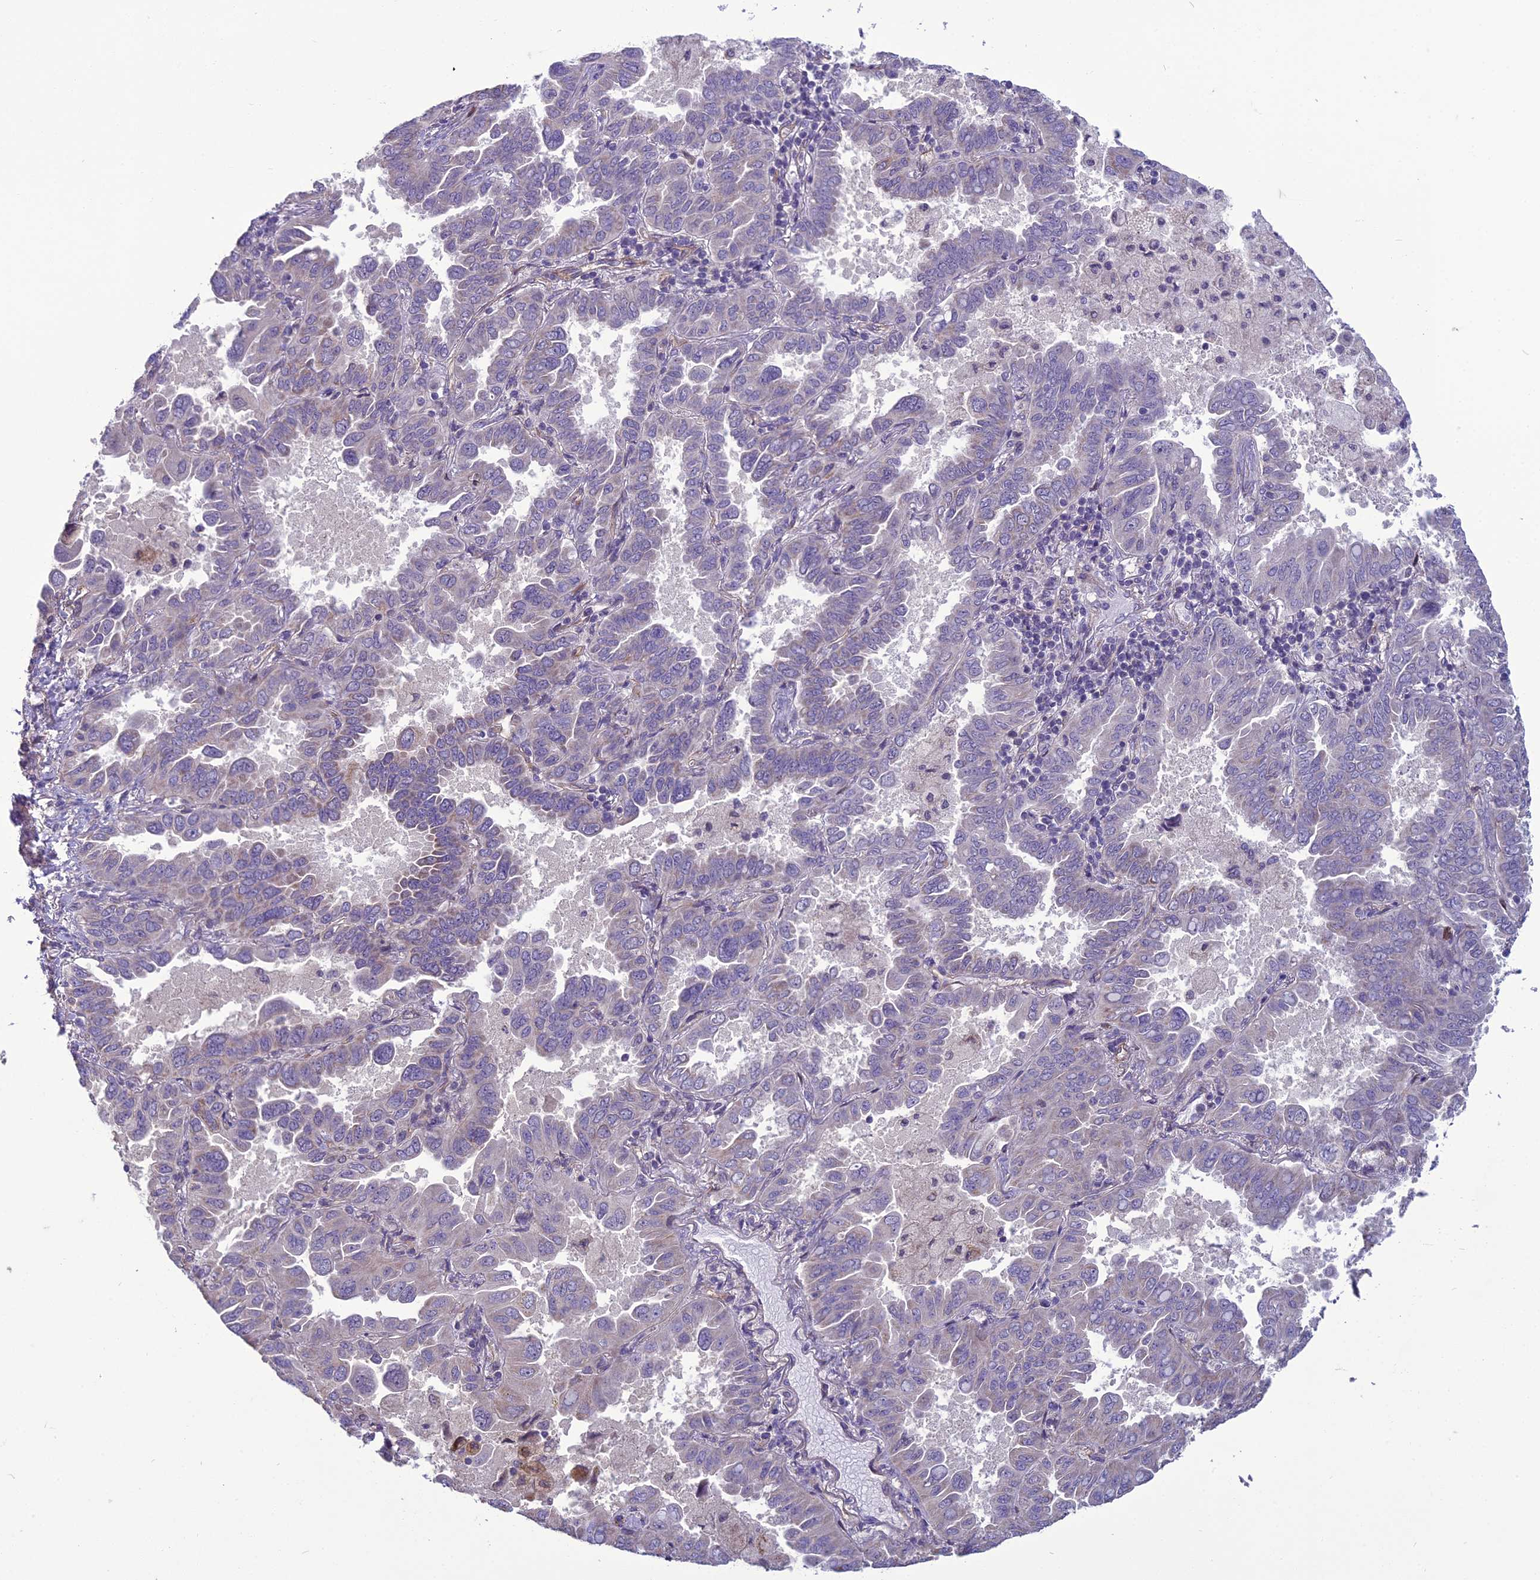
{"staining": {"intensity": "negative", "quantity": "none", "location": "none"}, "tissue": "lung cancer", "cell_type": "Tumor cells", "image_type": "cancer", "snomed": [{"axis": "morphology", "description": "Adenocarcinoma, NOS"}, {"axis": "topography", "description": "Lung"}], "caption": "Immunohistochemical staining of human lung cancer (adenocarcinoma) demonstrates no significant positivity in tumor cells.", "gene": "DUS2", "patient": {"sex": "male", "age": 64}}